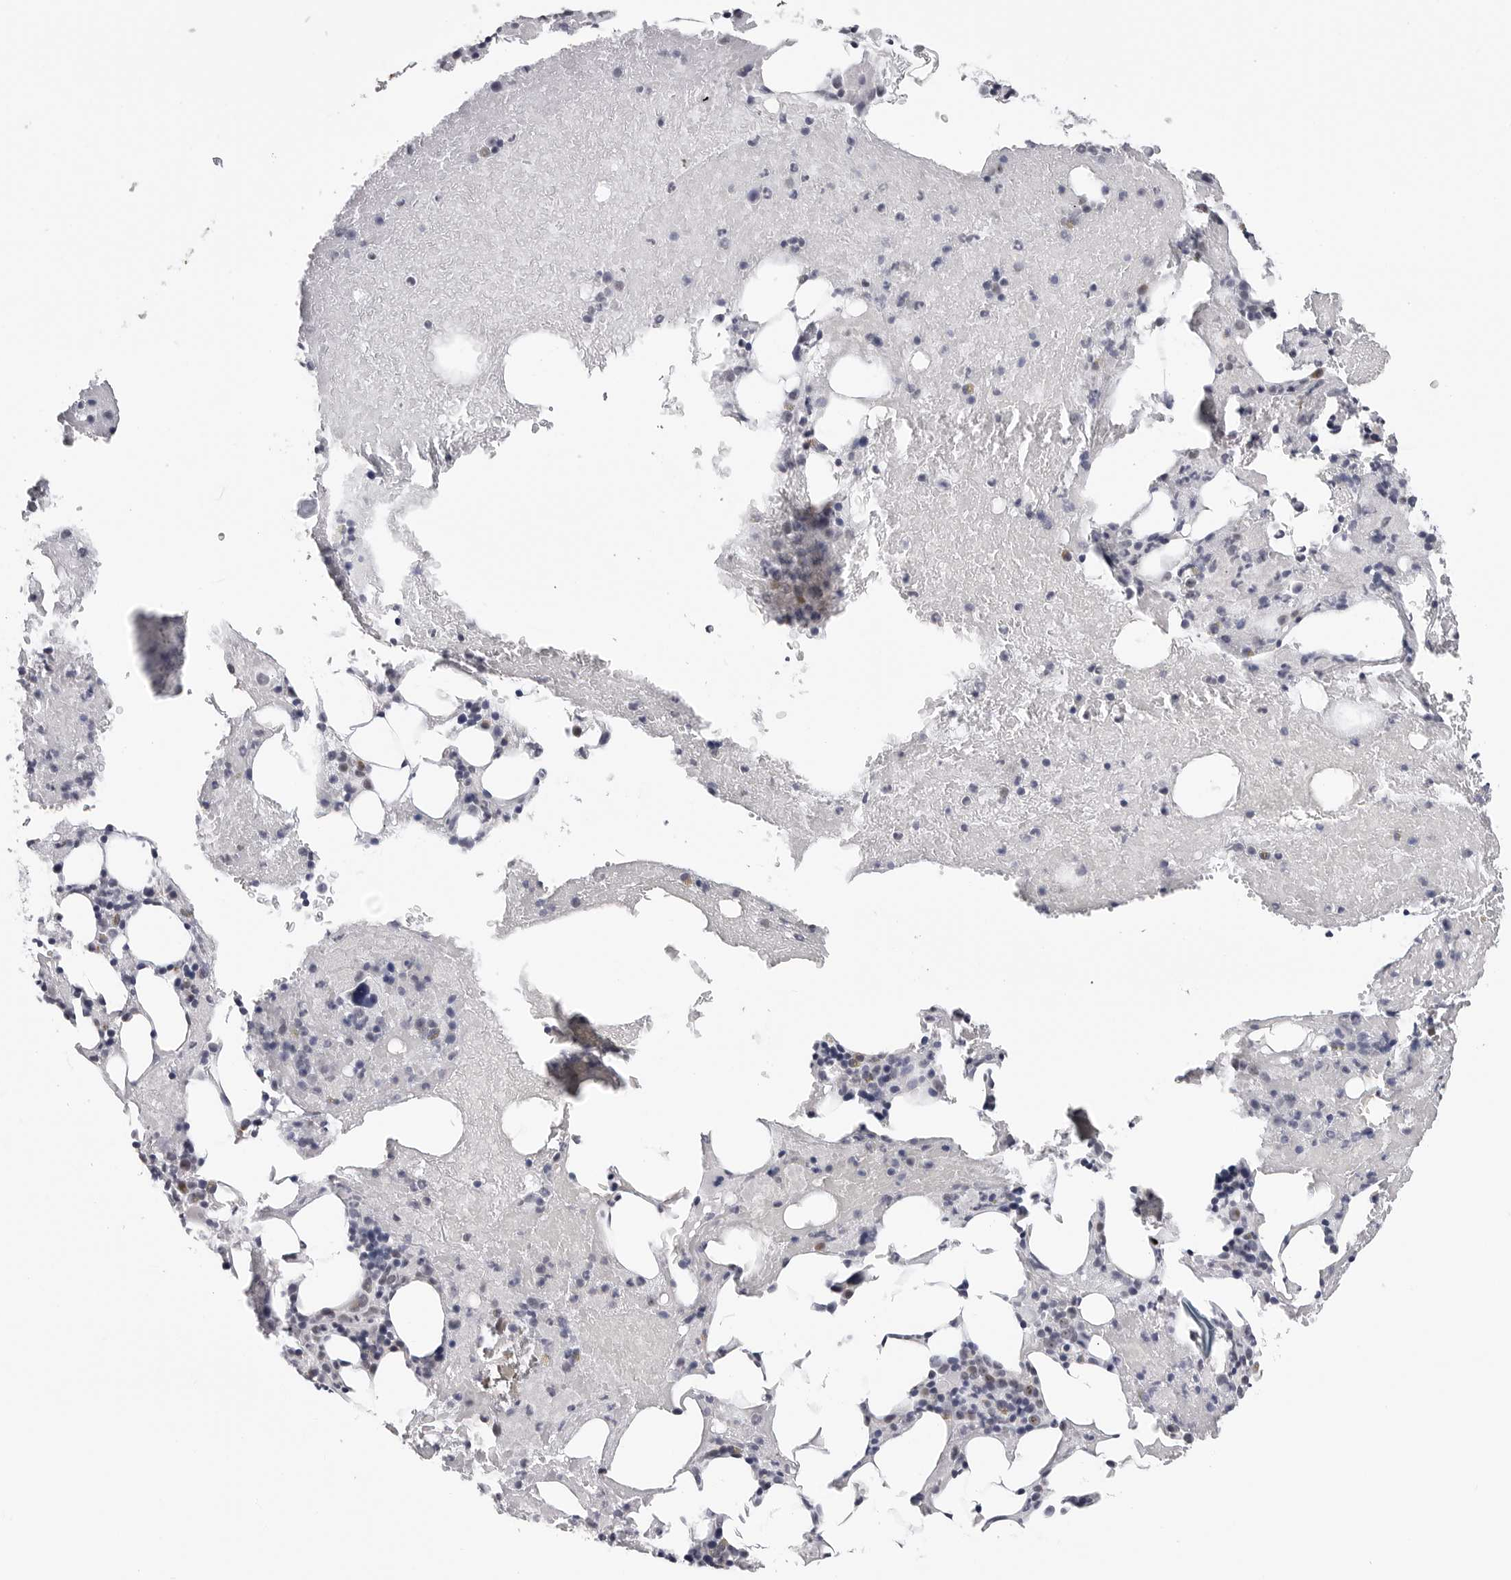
{"staining": {"intensity": "weak", "quantity": "<25%", "location": "nuclear"}, "tissue": "bone marrow", "cell_type": "Hematopoietic cells", "image_type": "normal", "snomed": [{"axis": "morphology", "description": "Normal tissue, NOS"}, {"axis": "topography", "description": "Bone marrow"}], "caption": "A high-resolution histopathology image shows immunohistochemistry staining of benign bone marrow, which reveals no significant positivity in hematopoietic cells.", "gene": "GNL2", "patient": {"sex": "female", "age": 54}}